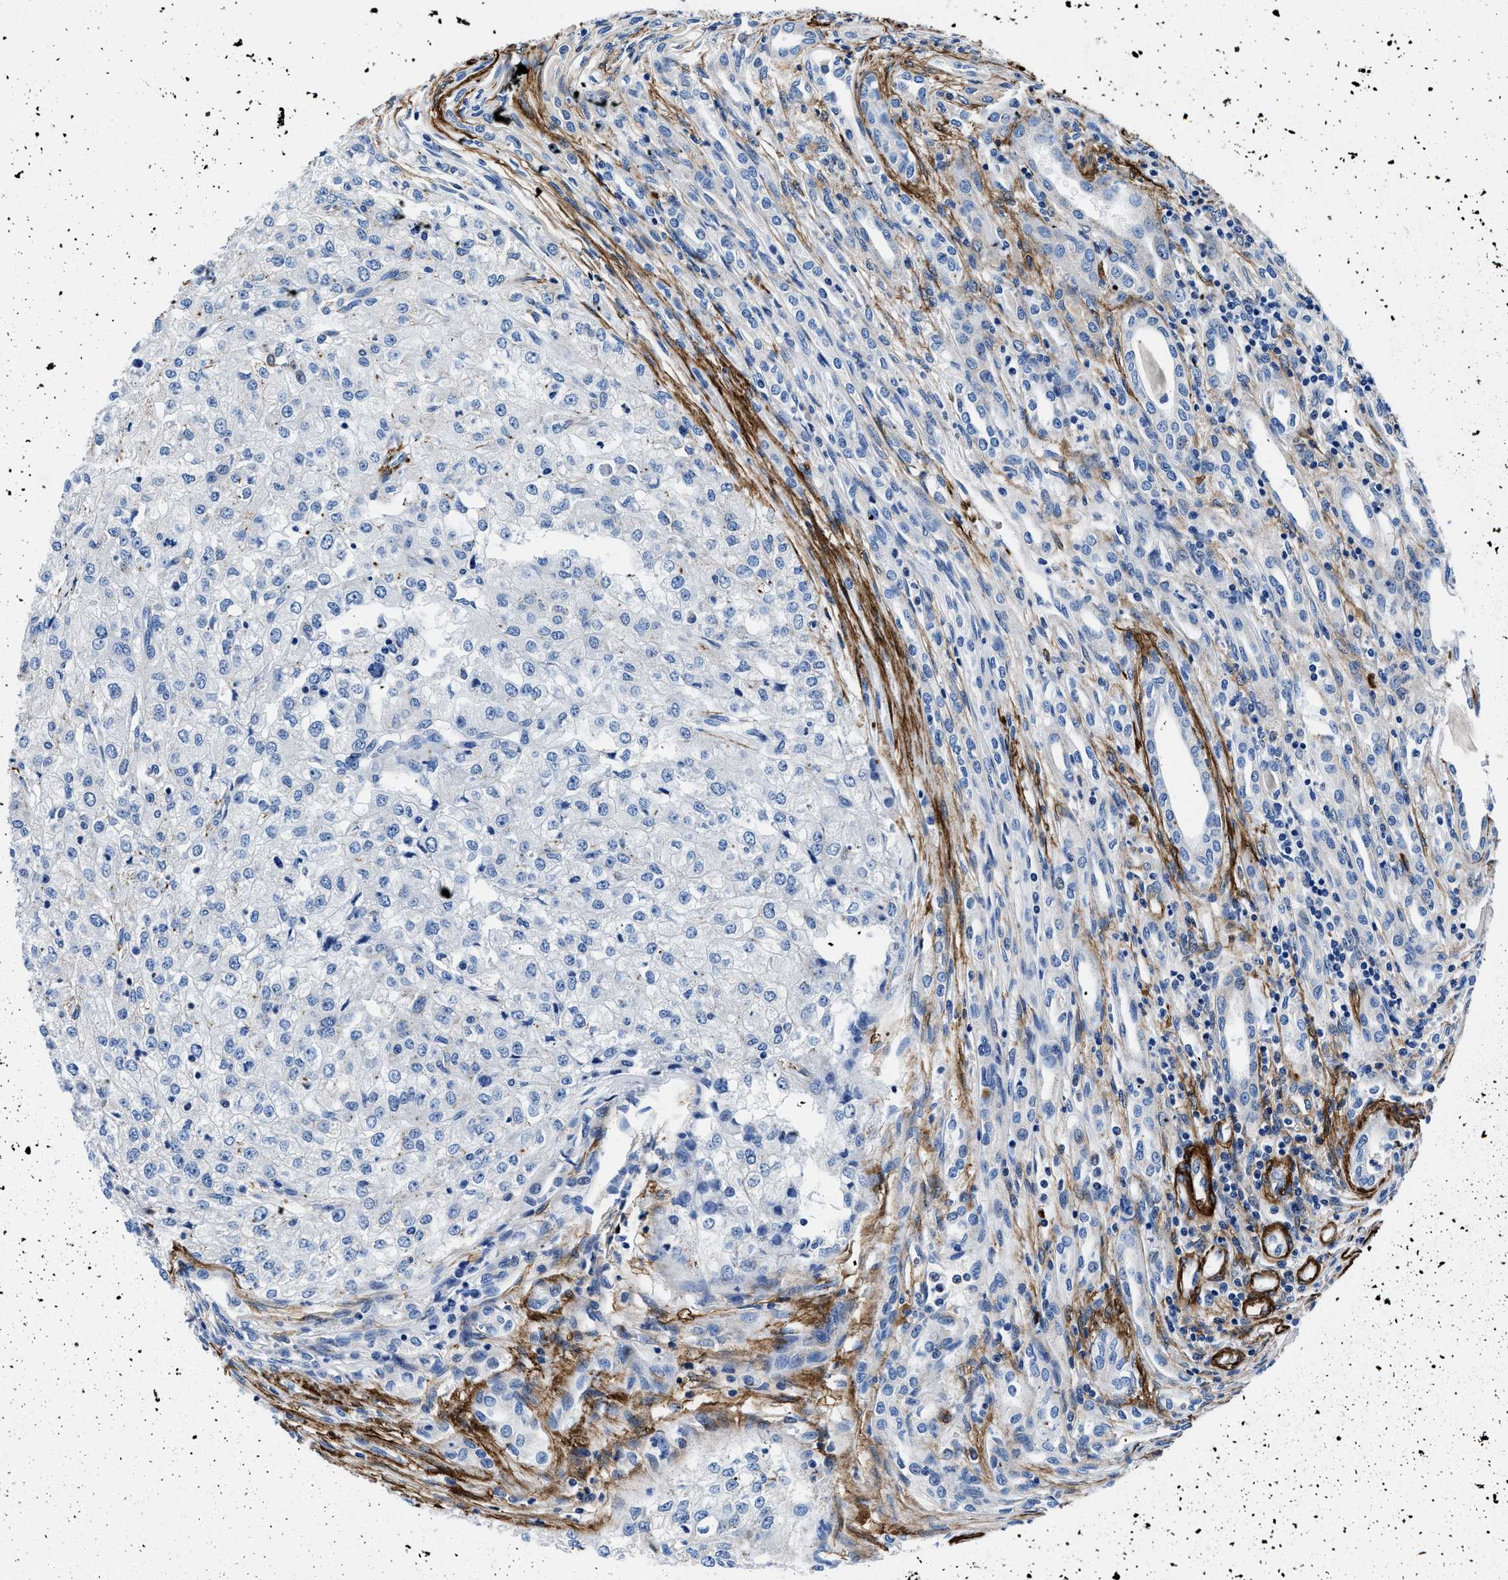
{"staining": {"intensity": "negative", "quantity": "none", "location": "none"}, "tissue": "renal cancer", "cell_type": "Tumor cells", "image_type": "cancer", "snomed": [{"axis": "morphology", "description": "Adenocarcinoma, NOS"}, {"axis": "topography", "description": "Kidney"}], "caption": "Protein analysis of adenocarcinoma (renal) reveals no significant staining in tumor cells.", "gene": "TEX261", "patient": {"sex": "female", "age": 54}}